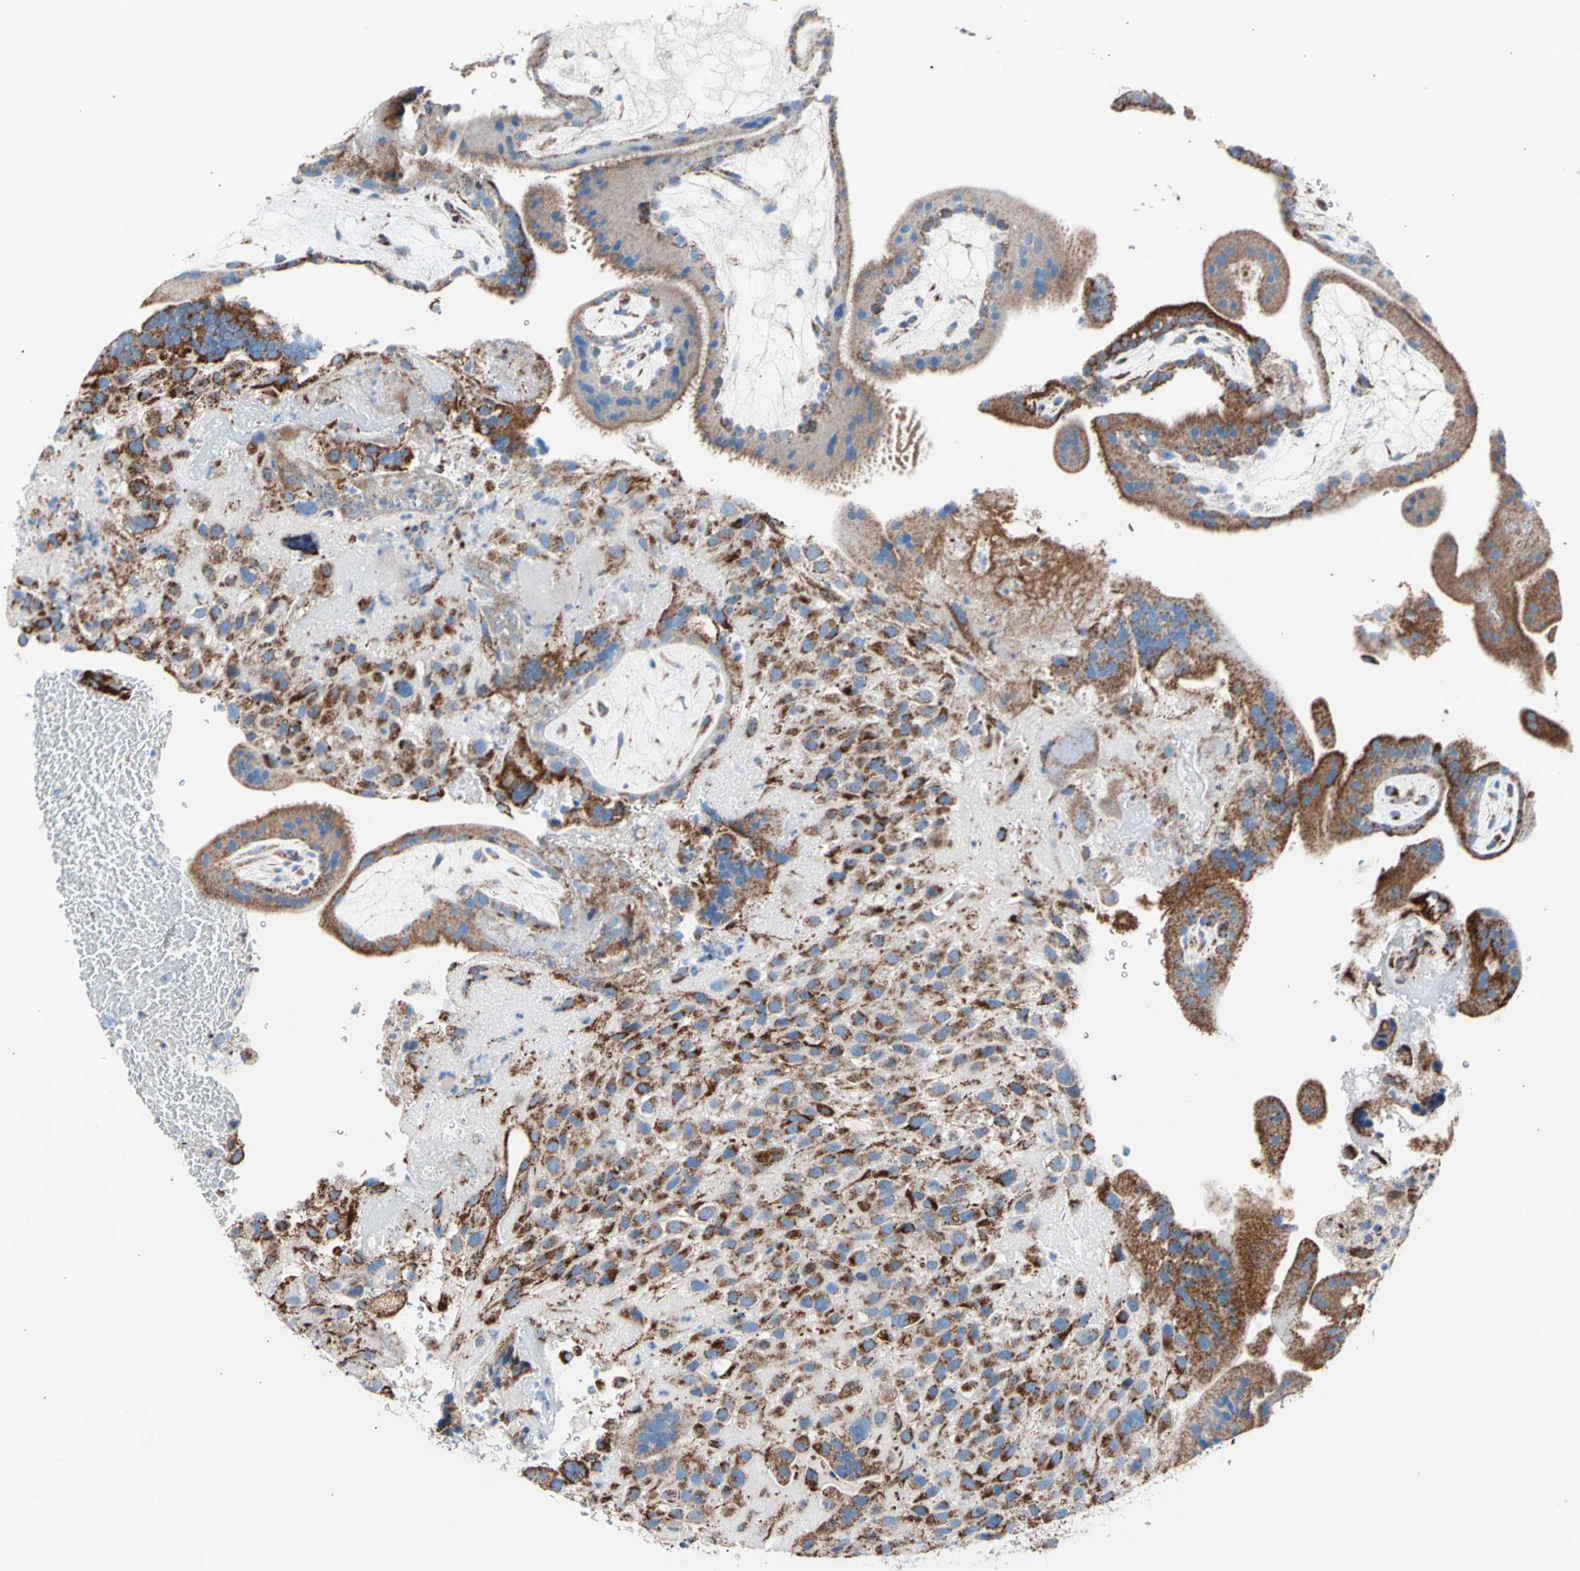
{"staining": {"intensity": "strong", "quantity": ">75%", "location": "cytoplasmic/membranous"}, "tissue": "placenta", "cell_type": "Decidual cells", "image_type": "normal", "snomed": [{"axis": "morphology", "description": "Normal tissue, NOS"}, {"axis": "topography", "description": "Placenta"}], "caption": "Protein expression analysis of normal human placenta reveals strong cytoplasmic/membranous positivity in about >75% of decidual cells. (DAB IHC with brightfield microscopy, high magnification).", "gene": "HK1", "patient": {"sex": "female", "age": 19}}